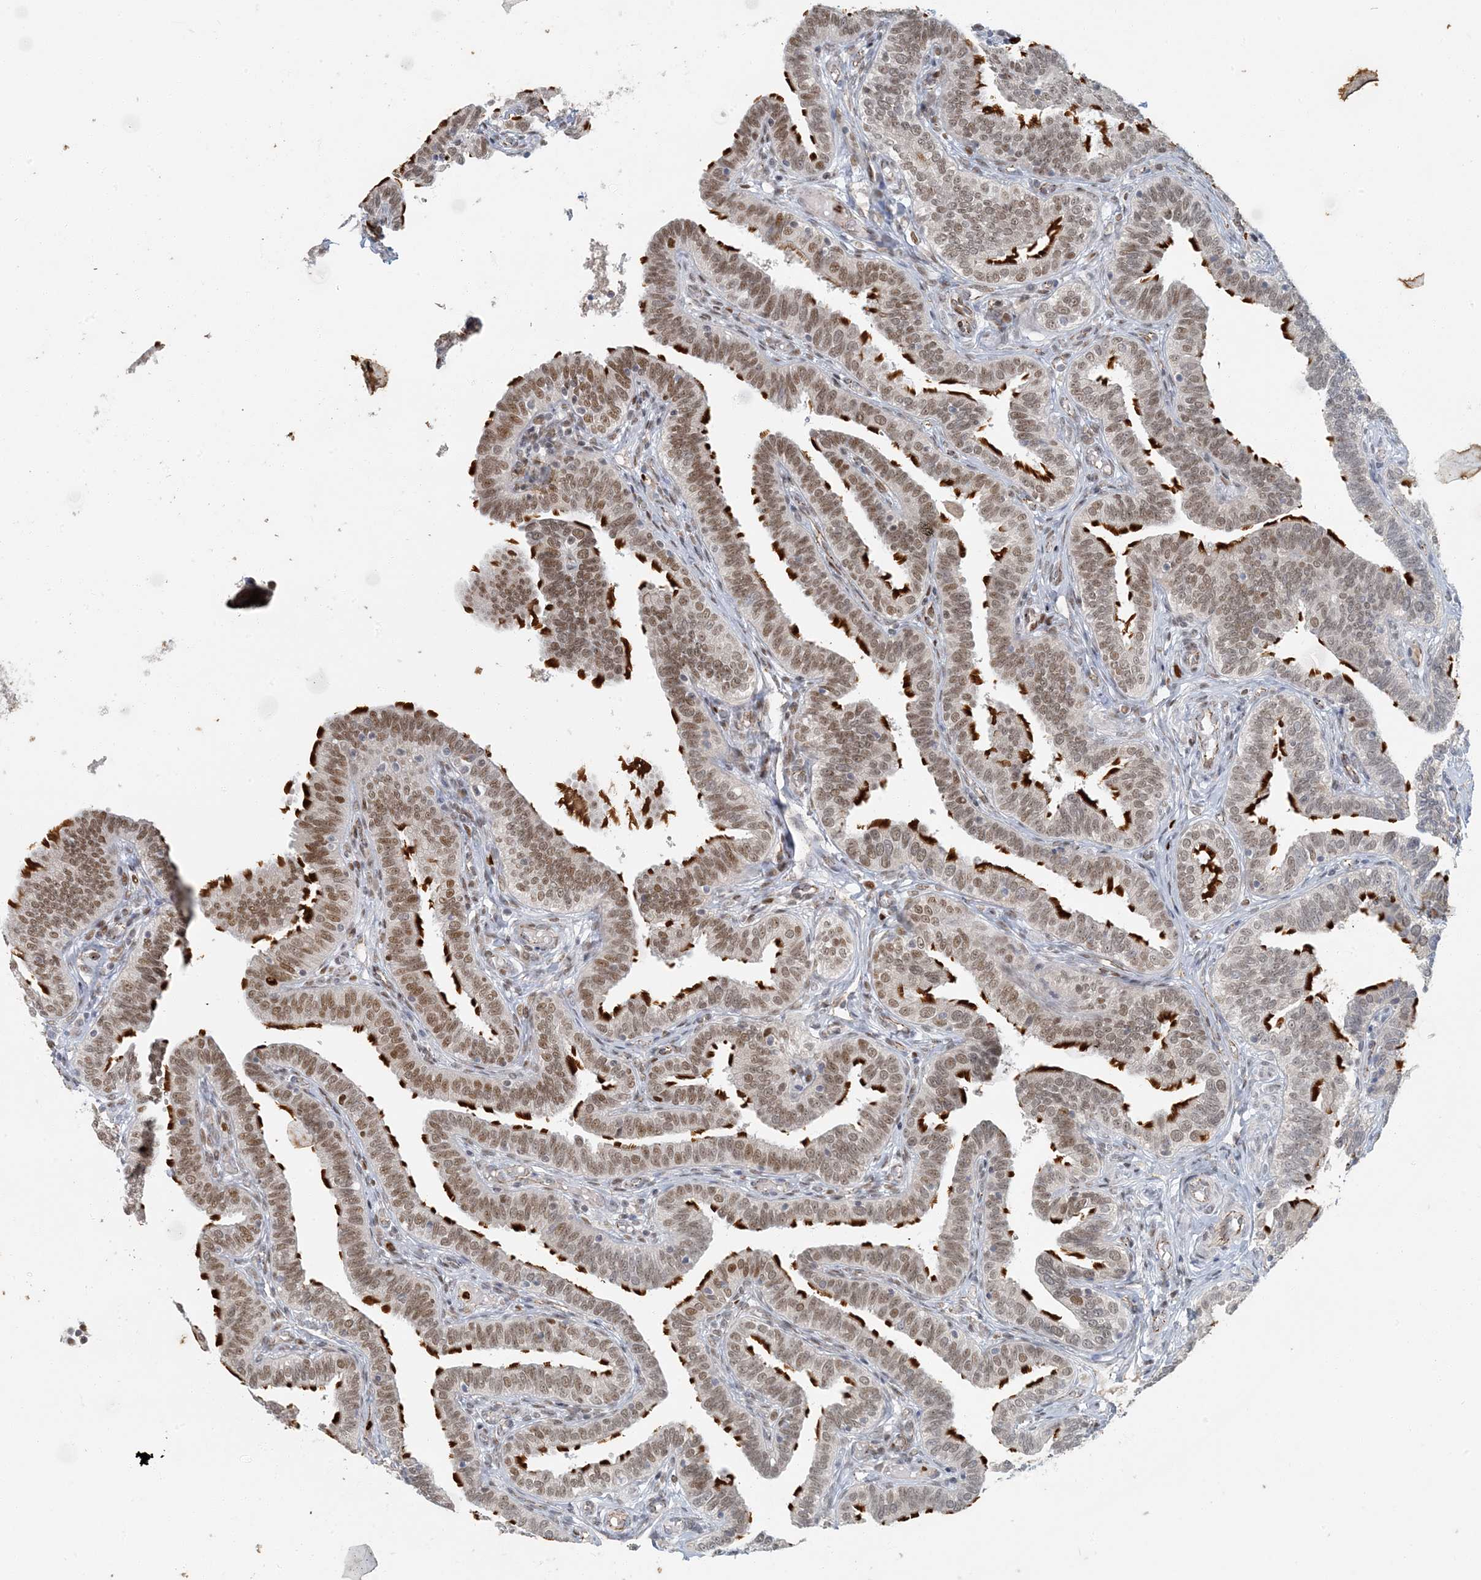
{"staining": {"intensity": "strong", "quantity": ">75%", "location": "cytoplasmic/membranous,nuclear"}, "tissue": "fallopian tube", "cell_type": "Glandular cells", "image_type": "normal", "snomed": [{"axis": "morphology", "description": "Normal tissue, NOS"}, {"axis": "topography", "description": "Fallopian tube"}], "caption": "Immunohistochemical staining of unremarkable fallopian tube exhibits >75% levels of strong cytoplasmic/membranous,nuclear protein expression in approximately >75% of glandular cells.", "gene": "AK9", "patient": {"sex": "female", "age": 39}}